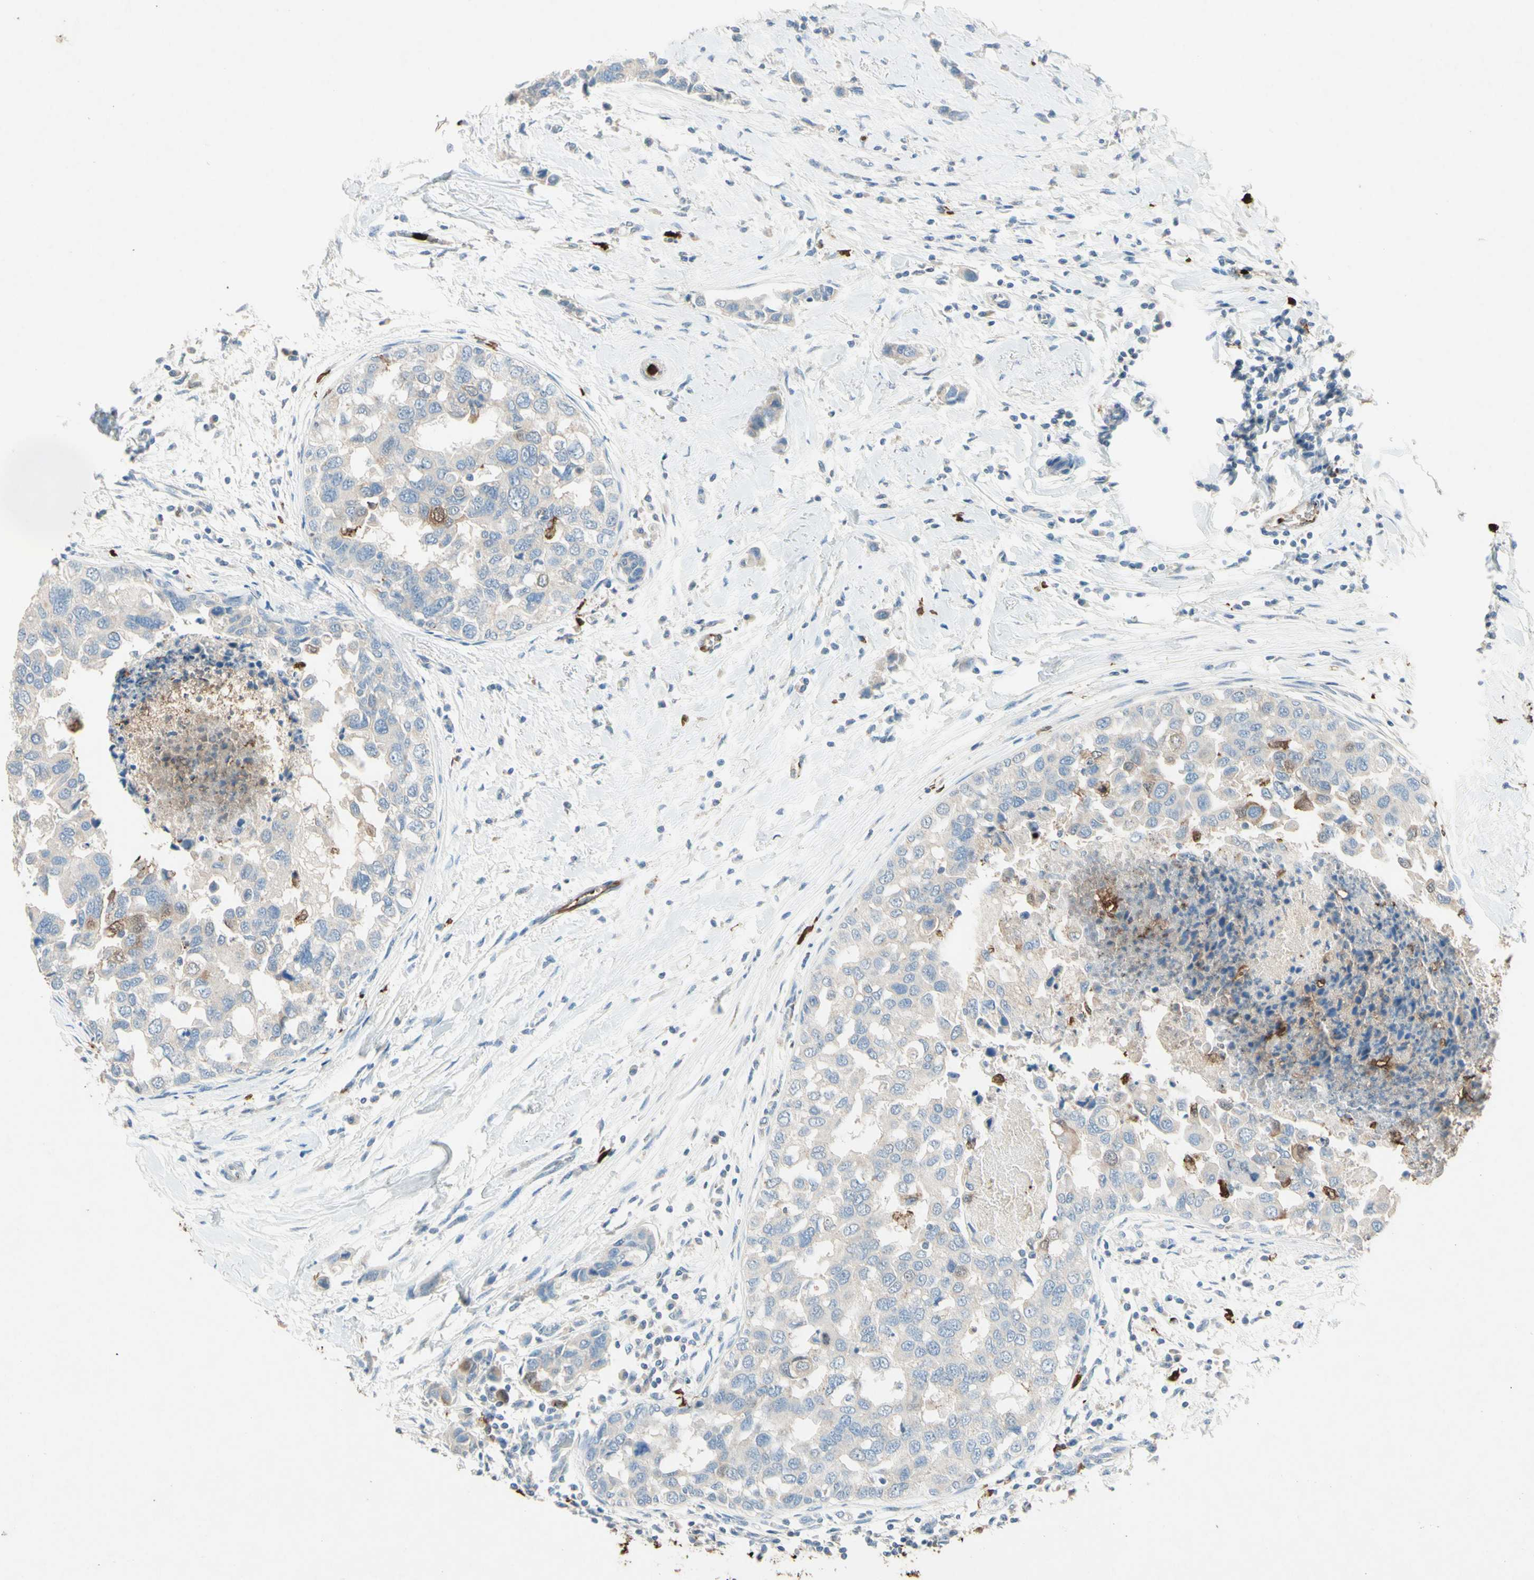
{"staining": {"intensity": "moderate", "quantity": "<25%", "location": "cytoplasmic/membranous,nuclear"}, "tissue": "breast cancer", "cell_type": "Tumor cells", "image_type": "cancer", "snomed": [{"axis": "morphology", "description": "Normal tissue, NOS"}, {"axis": "morphology", "description": "Duct carcinoma"}, {"axis": "topography", "description": "Breast"}], "caption": "DAB immunohistochemical staining of infiltrating ductal carcinoma (breast) displays moderate cytoplasmic/membranous and nuclear protein positivity in about <25% of tumor cells. (DAB (3,3'-diaminobenzidine) = brown stain, brightfield microscopy at high magnification).", "gene": "NFKBIZ", "patient": {"sex": "female", "age": 50}}